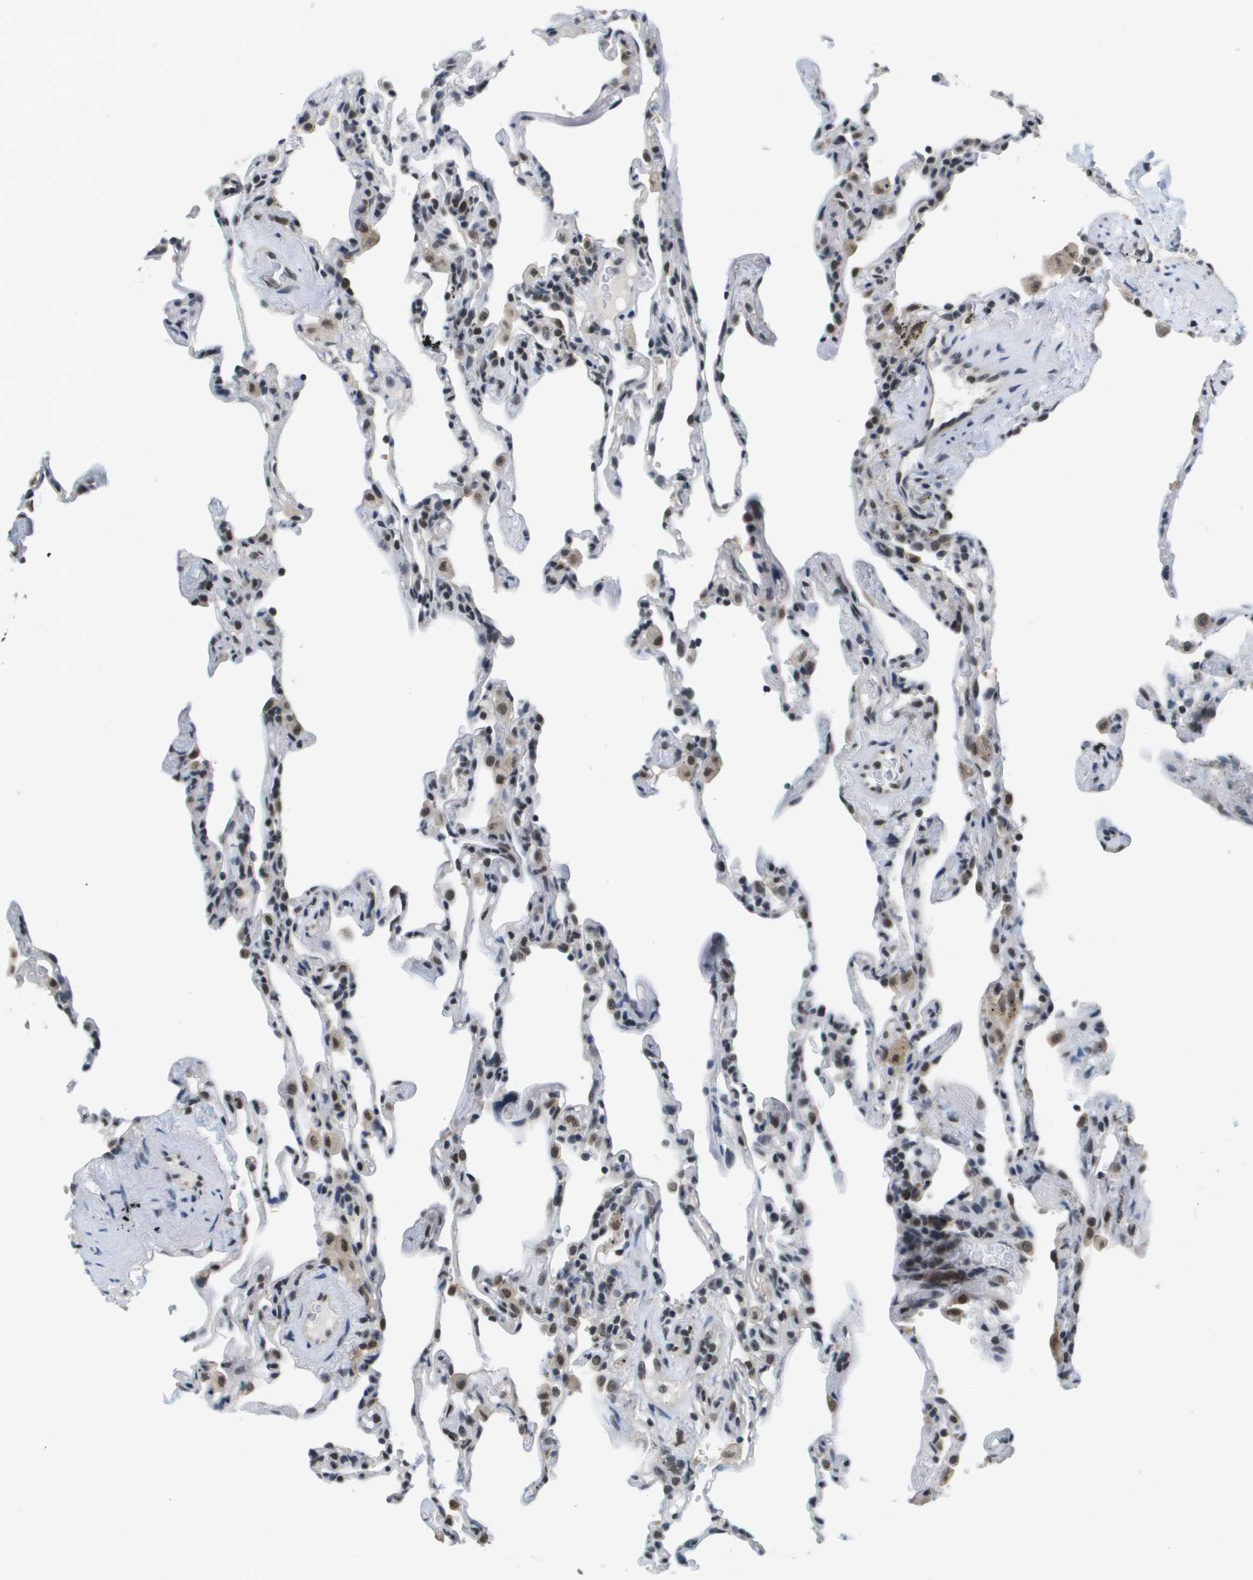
{"staining": {"intensity": "weak", "quantity": "25%-75%", "location": "nuclear"}, "tissue": "lung", "cell_type": "Alveolar cells", "image_type": "normal", "snomed": [{"axis": "morphology", "description": "Normal tissue, NOS"}, {"axis": "topography", "description": "Lung"}], "caption": "Immunohistochemical staining of benign lung shows weak nuclear protein expression in approximately 25%-75% of alveolar cells. The protein is stained brown, and the nuclei are stained in blue (DAB (3,3'-diaminobenzidine) IHC with brightfield microscopy, high magnification).", "gene": "ISY1", "patient": {"sex": "male", "age": 59}}